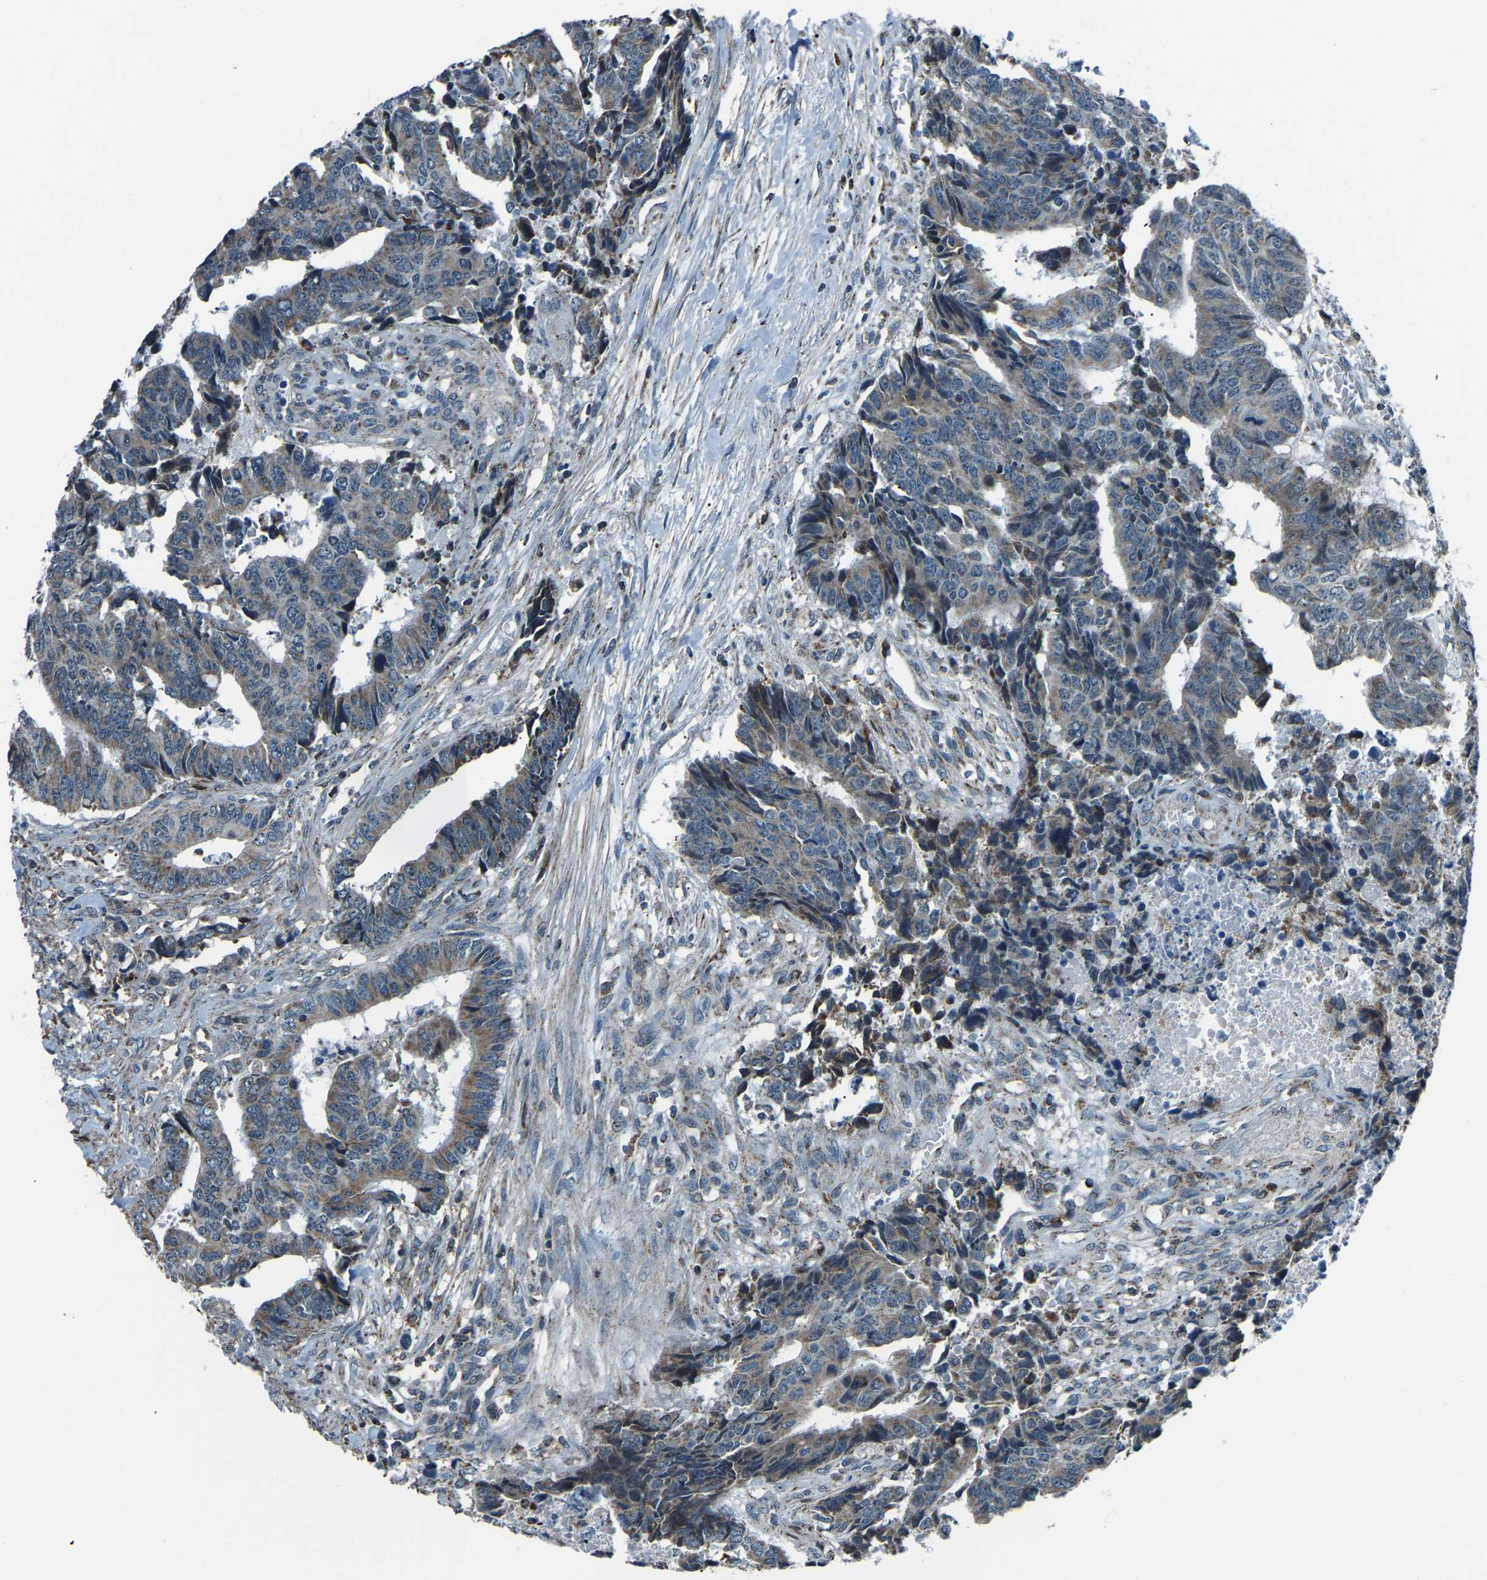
{"staining": {"intensity": "moderate", "quantity": "<25%", "location": "cytoplasmic/membranous"}, "tissue": "colorectal cancer", "cell_type": "Tumor cells", "image_type": "cancer", "snomed": [{"axis": "morphology", "description": "Adenocarcinoma, NOS"}, {"axis": "topography", "description": "Rectum"}], "caption": "An image showing moderate cytoplasmic/membranous staining in about <25% of tumor cells in adenocarcinoma (colorectal), as visualized by brown immunohistochemical staining.", "gene": "RBM33", "patient": {"sex": "male", "age": 84}}